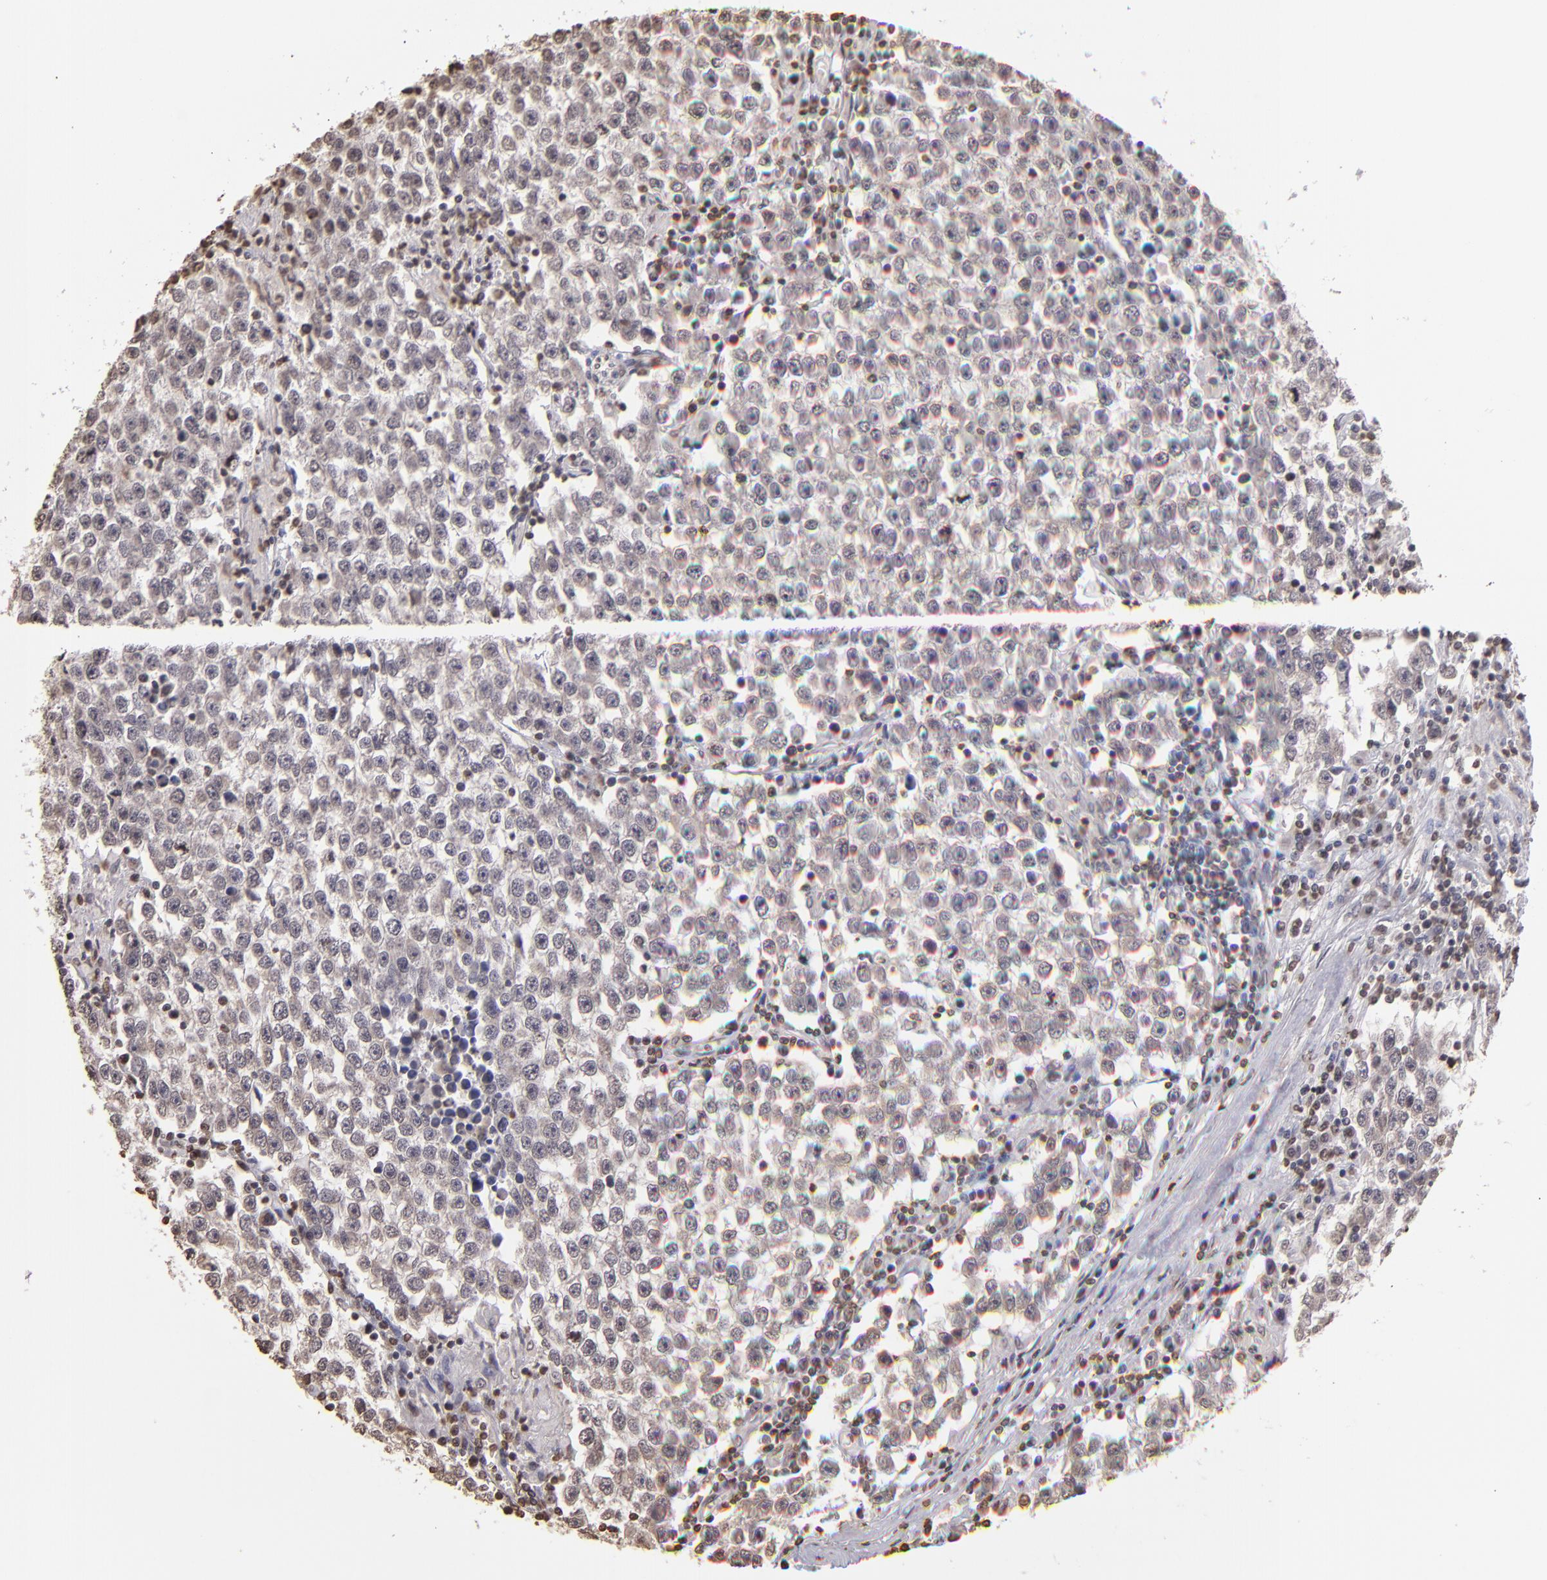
{"staining": {"intensity": "negative", "quantity": "none", "location": "none"}, "tissue": "testis cancer", "cell_type": "Tumor cells", "image_type": "cancer", "snomed": [{"axis": "morphology", "description": "Seminoma, NOS"}, {"axis": "topography", "description": "Testis"}], "caption": "Immunohistochemistry photomicrograph of human testis seminoma stained for a protein (brown), which demonstrates no positivity in tumor cells.", "gene": "LBX1", "patient": {"sex": "male", "age": 36}}